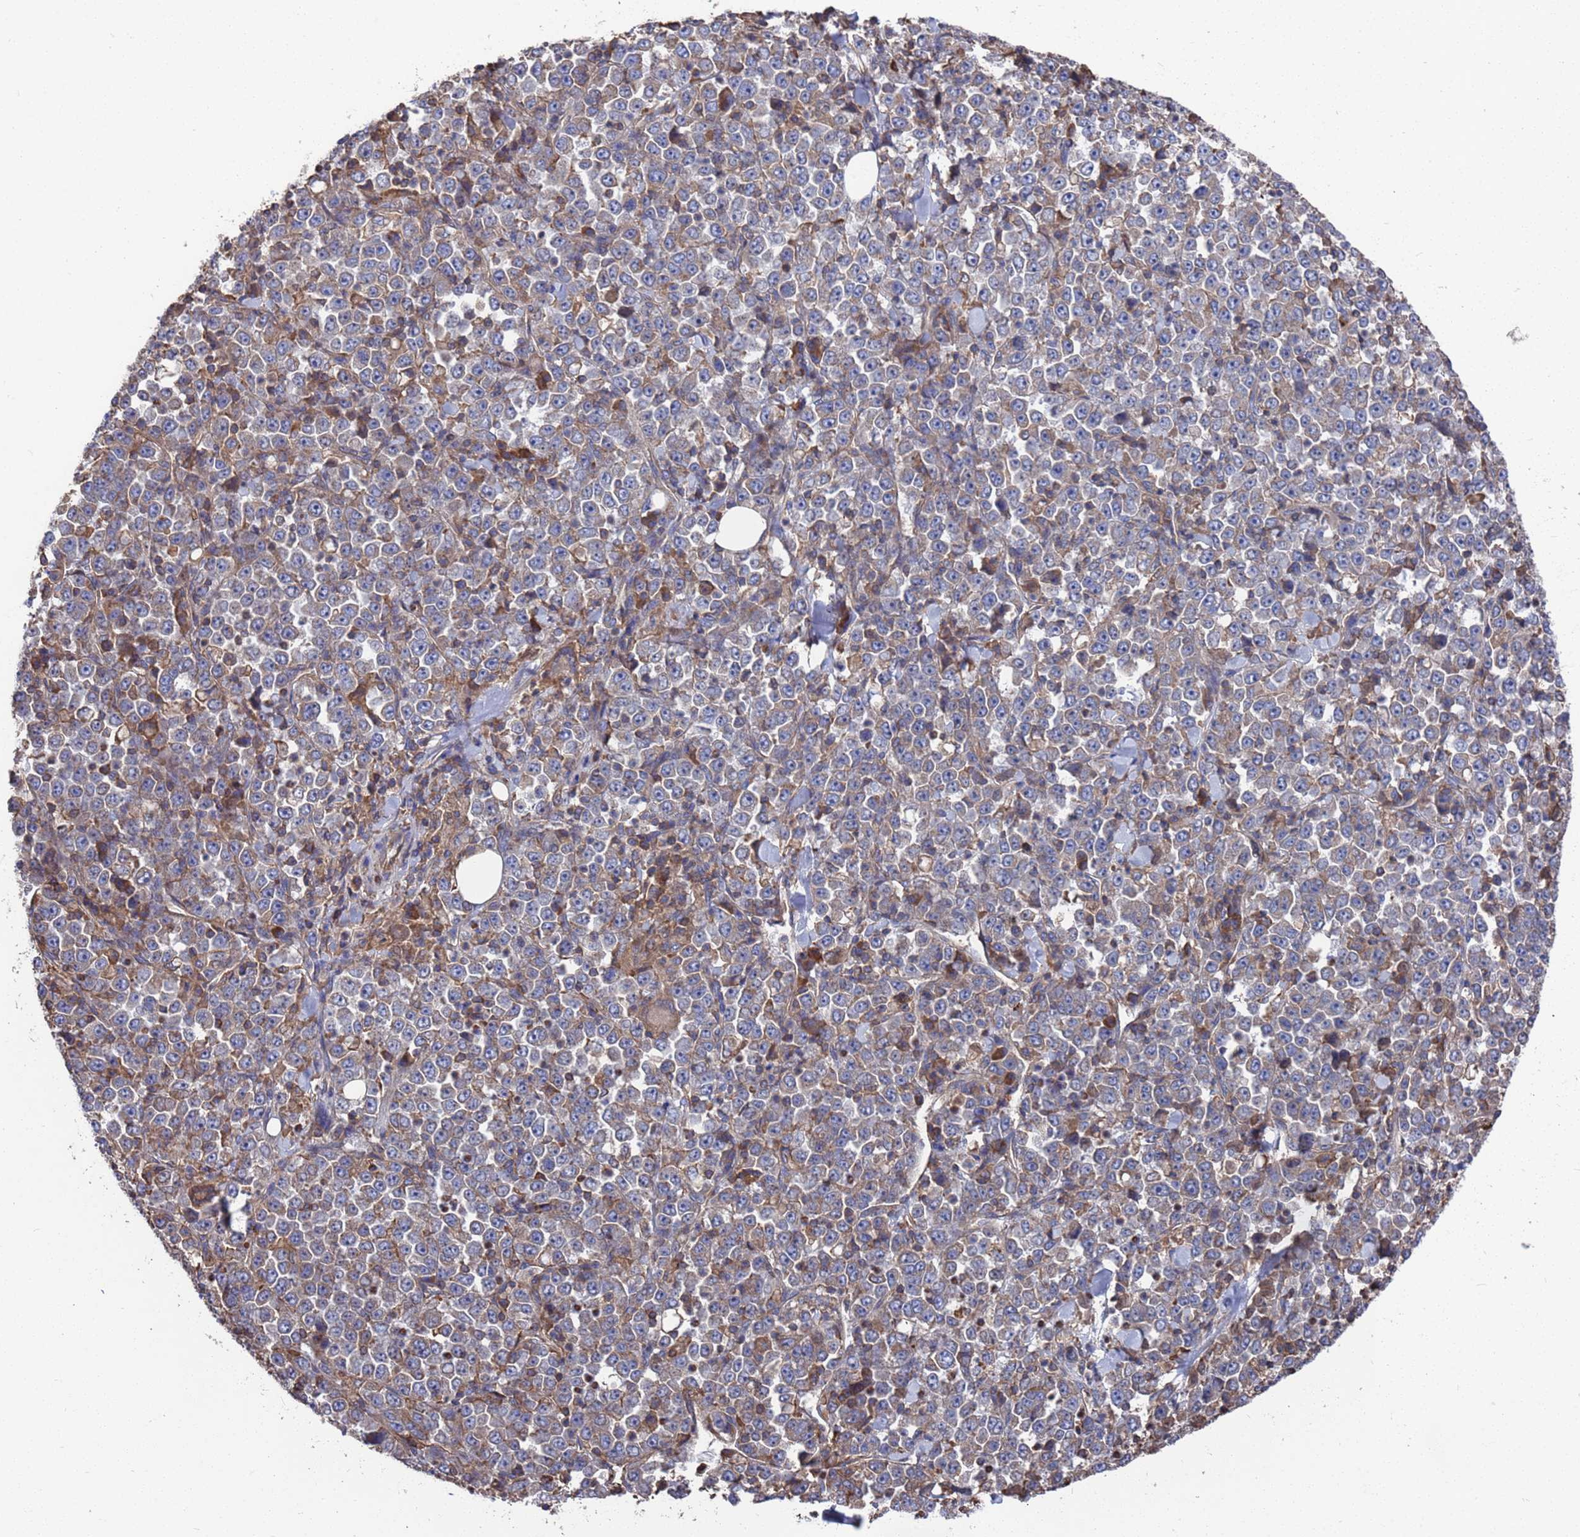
{"staining": {"intensity": "weak", "quantity": "25%-75%", "location": "cytoplasmic/membranous"}, "tissue": "stomach cancer", "cell_type": "Tumor cells", "image_type": "cancer", "snomed": [{"axis": "morphology", "description": "Normal tissue, NOS"}, {"axis": "morphology", "description": "Adenocarcinoma, NOS"}, {"axis": "topography", "description": "Stomach, upper"}, {"axis": "topography", "description": "Stomach"}], "caption": "This micrograph shows IHC staining of human stomach cancer (adenocarcinoma), with low weak cytoplasmic/membranous expression in approximately 25%-75% of tumor cells.", "gene": "PYCR1", "patient": {"sex": "male", "age": 59}}